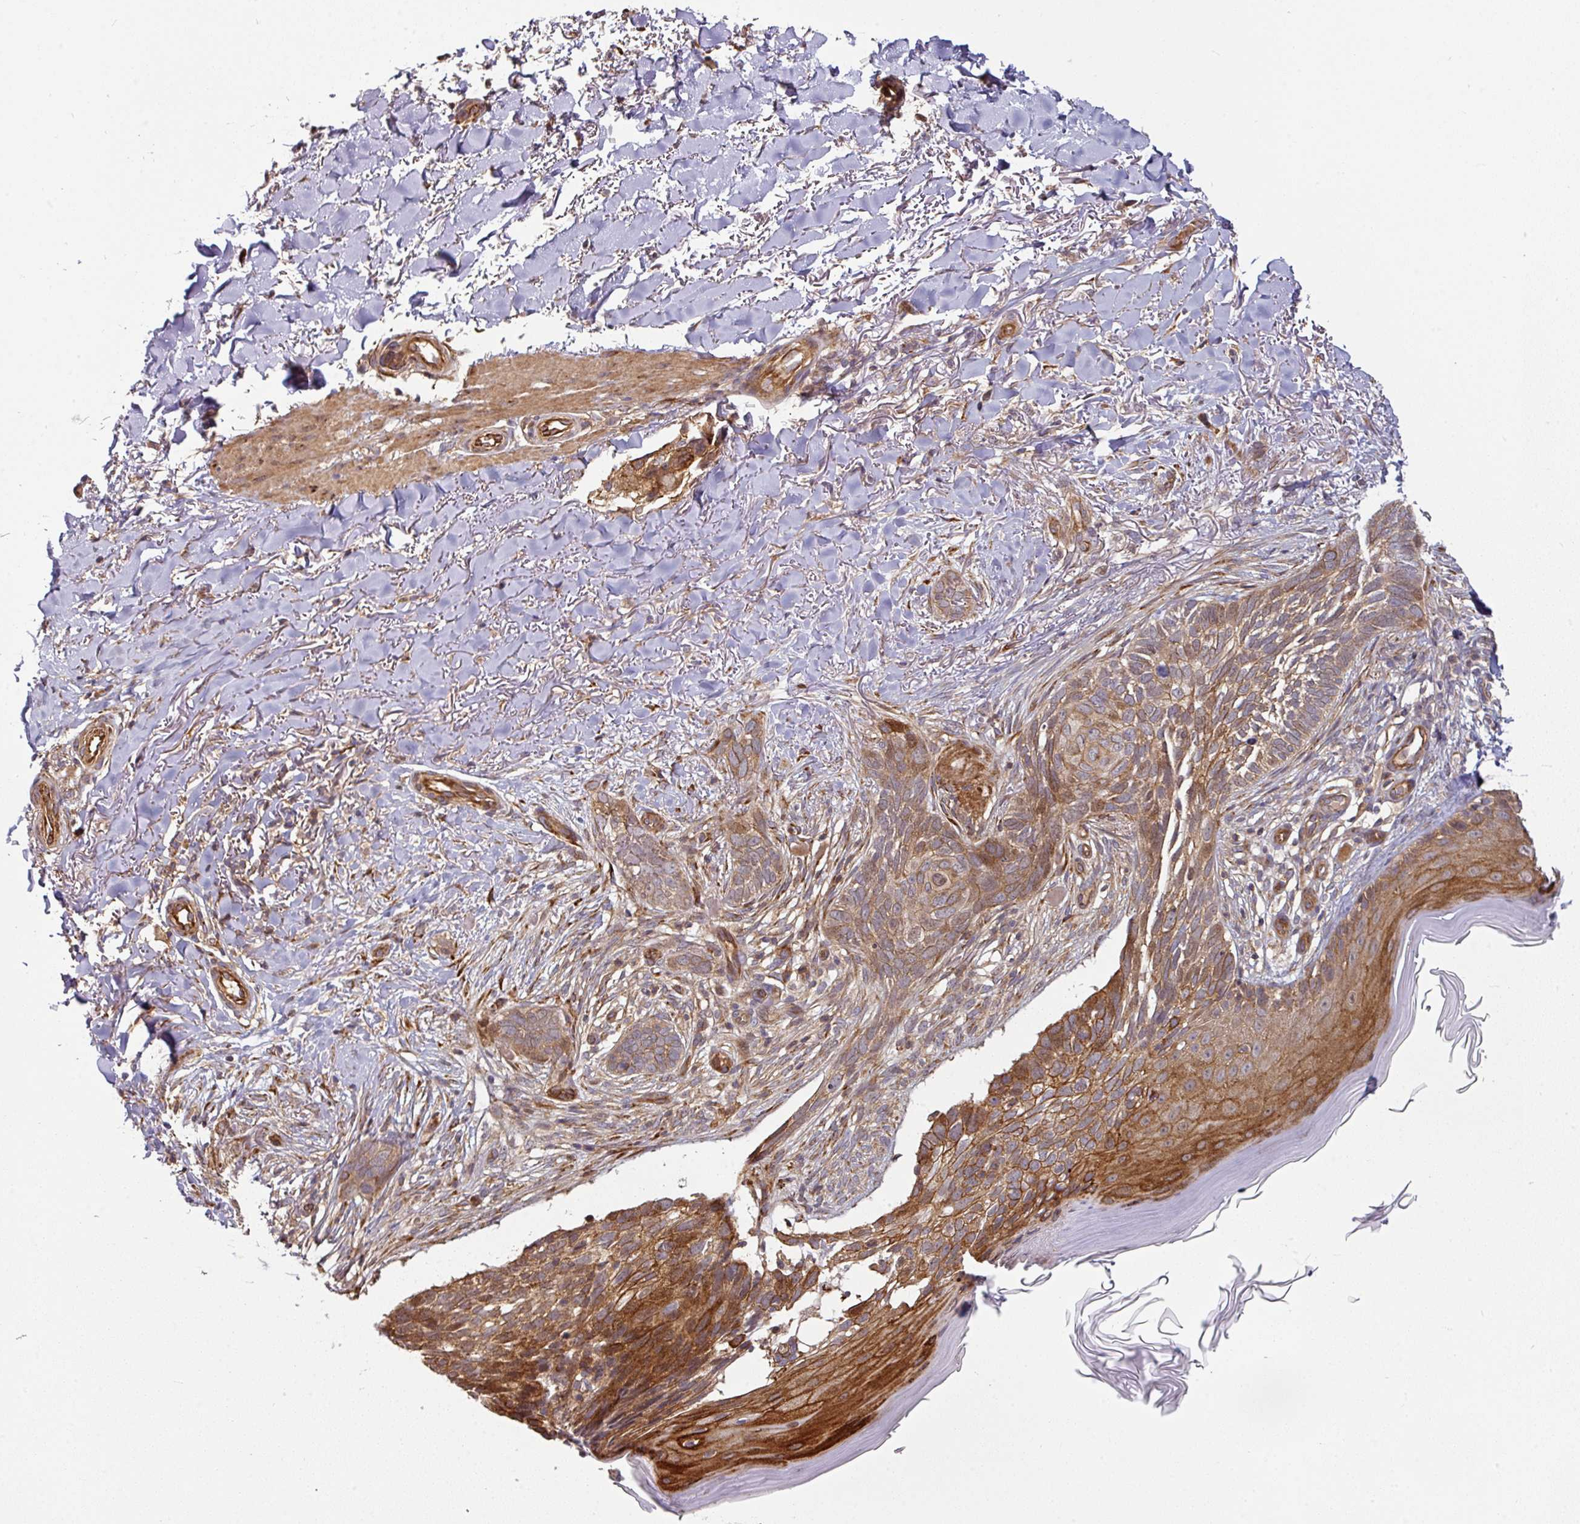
{"staining": {"intensity": "moderate", "quantity": ">75%", "location": "cytoplasmic/membranous"}, "tissue": "skin cancer", "cell_type": "Tumor cells", "image_type": "cancer", "snomed": [{"axis": "morphology", "description": "Normal tissue, NOS"}, {"axis": "morphology", "description": "Basal cell carcinoma"}, {"axis": "topography", "description": "Skin"}], "caption": "Skin cancer stained with a protein marker demonstrates moderate staining in tumor cells.", "gene": "CASP2", "patient": {"sex": "female", "age": 67}}